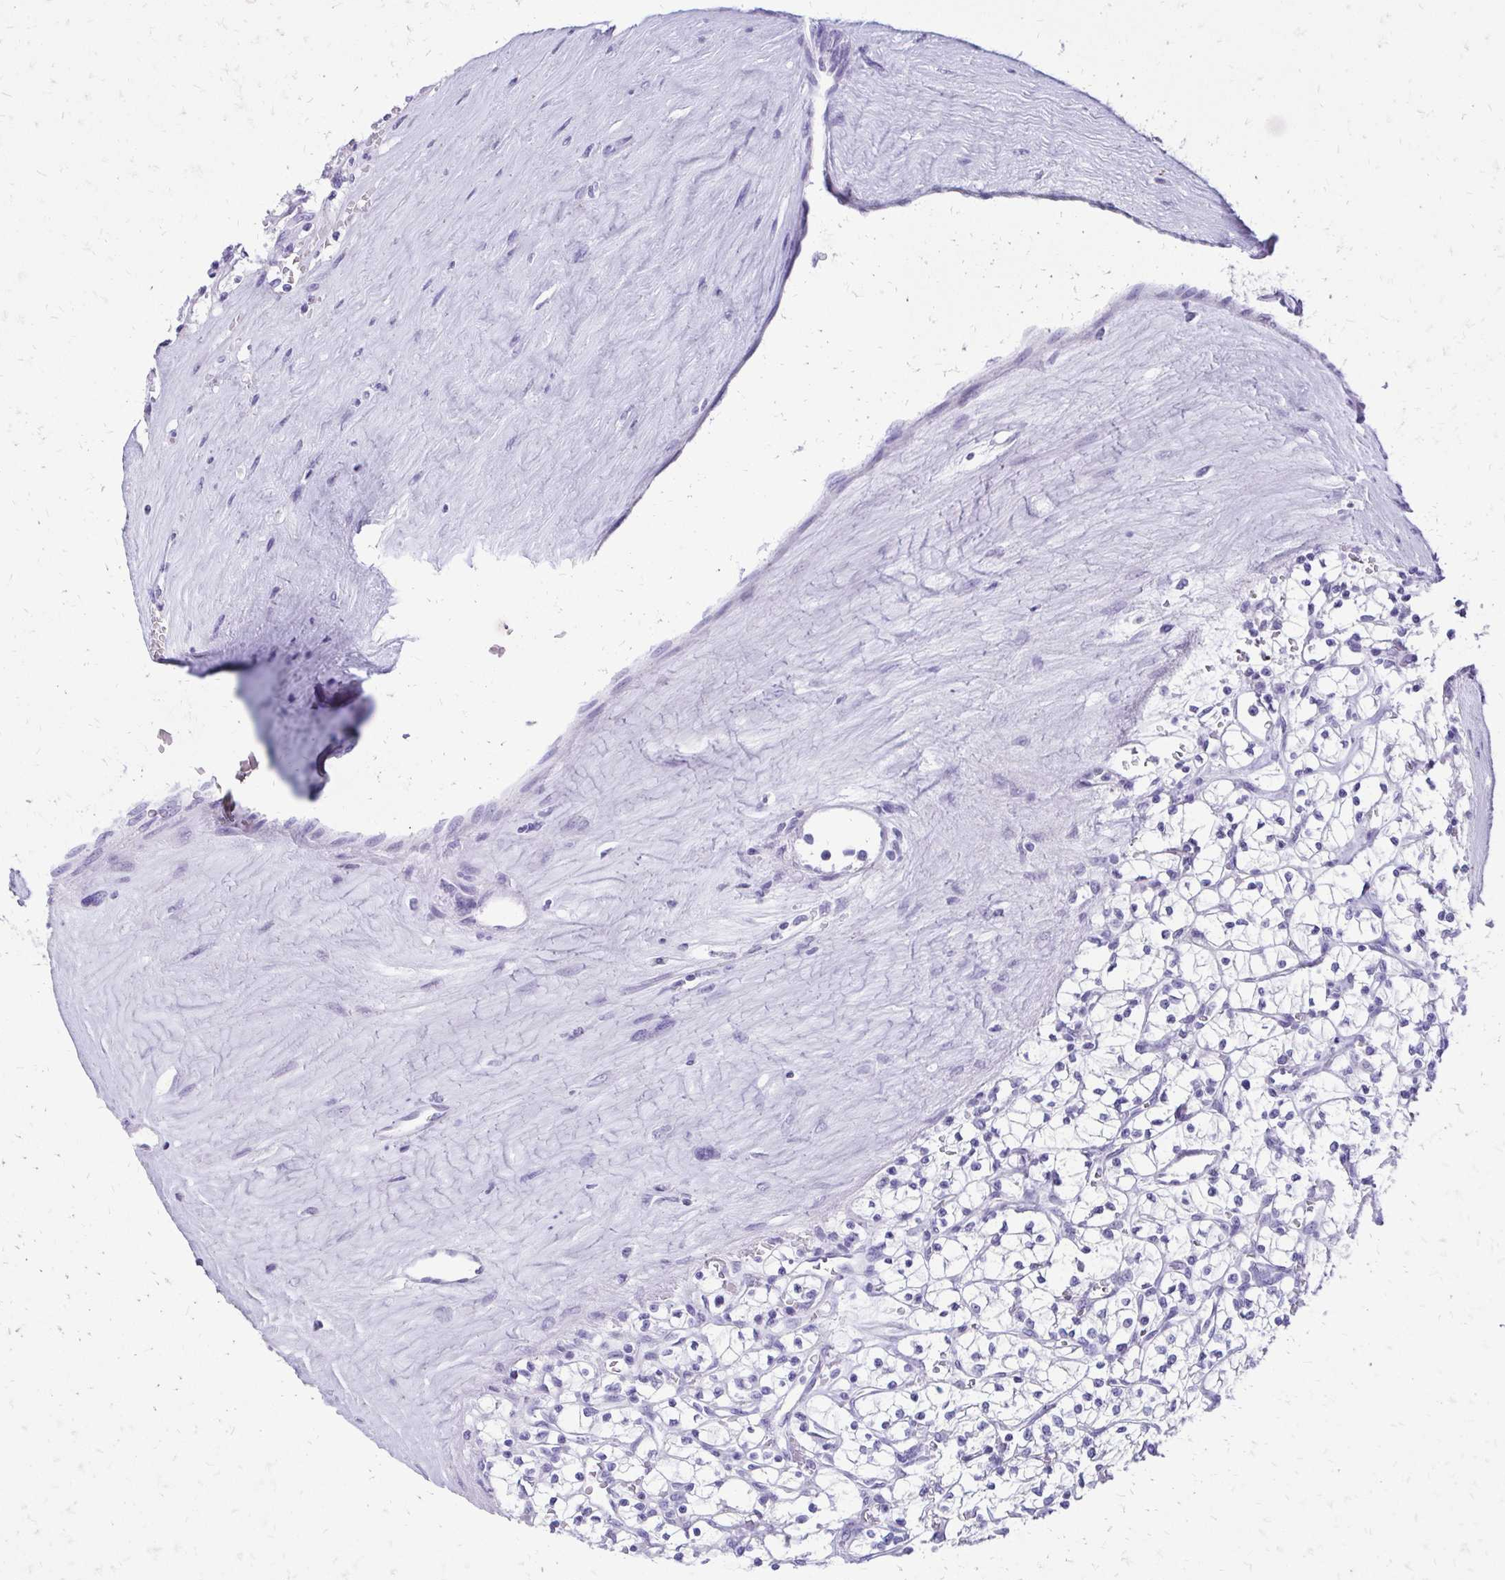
{"staining": {"intensity": "negative", "quantity": "none", "location": "none"}, "tissue": "renal cancer", "cell_type": "Tumor cells", "image_type": "cancer", "snomed": [{"axis": "morphology", "description": "Adenocarcinoma, NOS"}, {"axis": "topography", "description": "Kidney"}], "caption": "Immunohistochemistry photomicrograph of human adenocarcinoma (renal) stained for a protein (brown), which displays no staining in tumor cells.", "gene": "SLC32A1", "patient": {"sex": "female", "age": 64}}